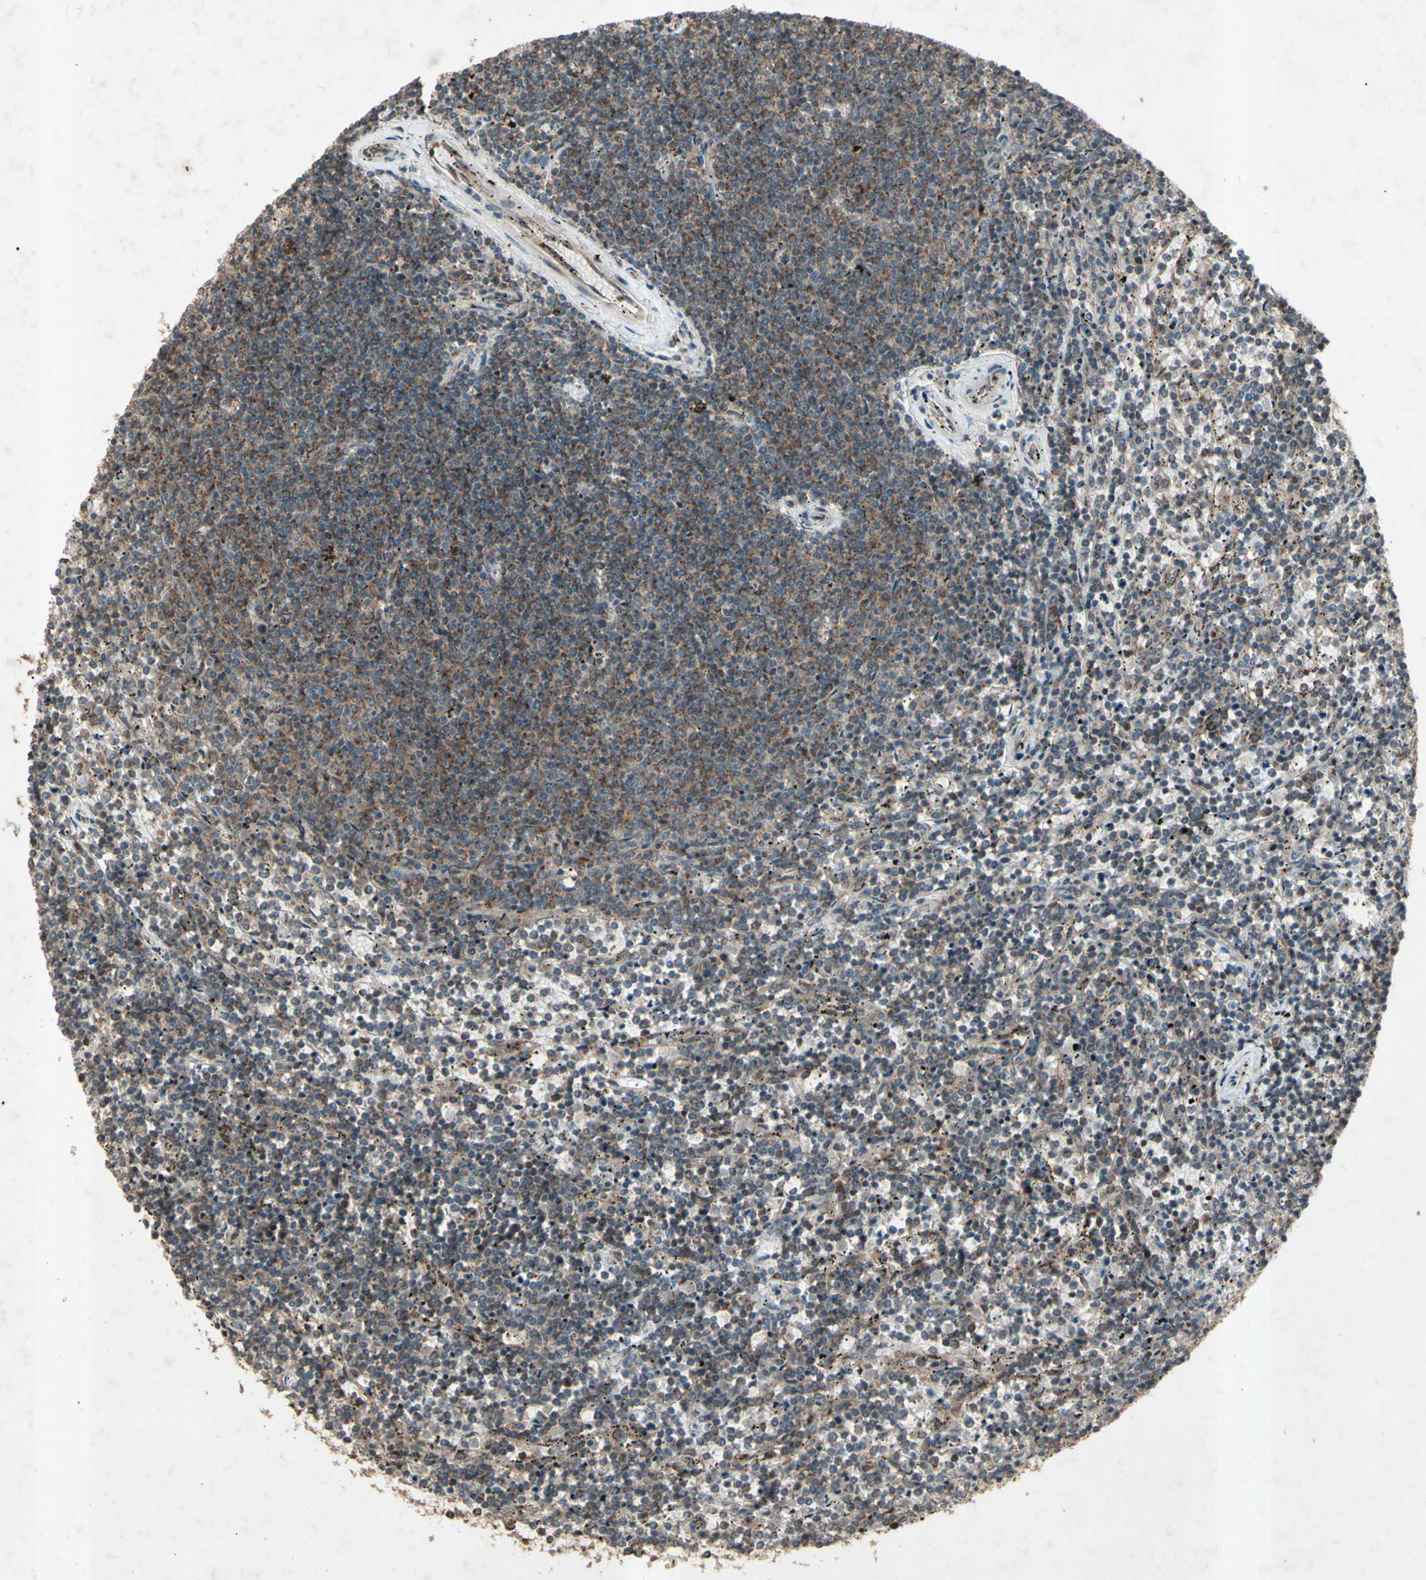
{"staining": {"intensity": "moderate", "quantity": ">75%", "location": "cytoplasmic/membranous"}, "tissue": "lymphoma", "cell_type": "Tumor cells", "image_type": "cancer", "snomed": [{"axis": "morphology", "description": "Malignant lymphoma, non-Hodgkin's type, Low grade"}, {"axis": "topography", "description": "Spleen"}], "caption": "Immunohistochemistry (DAB (3,3'-diaminobenzidine)) staining of malignant lymphoma, non-Hodgkin's type (low-grade) displays moderate cytoplasmic/membranous protein expression in approximately >75% of tumor cells.", "gene": "AP1G1", "patient": {"sex": "female", "age": 50}}